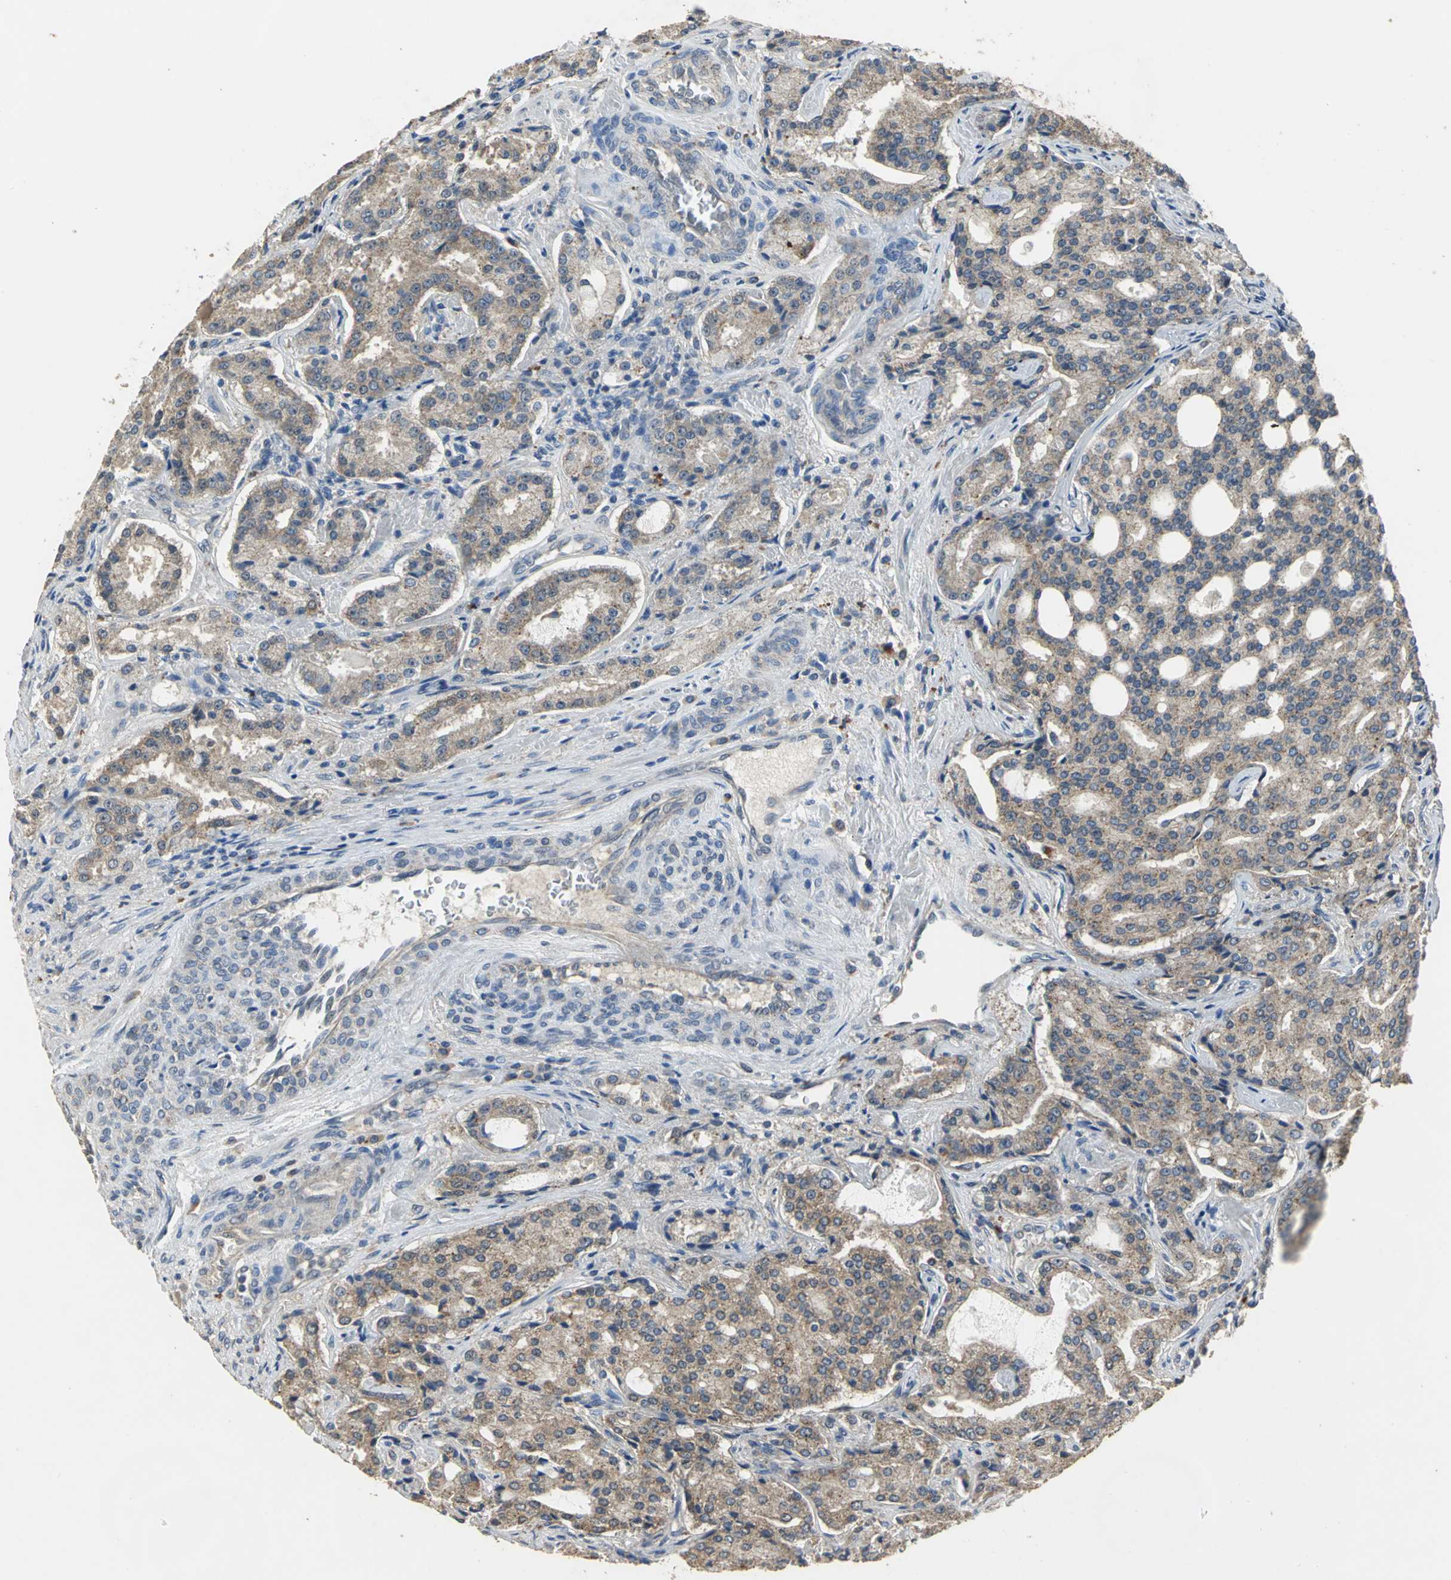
{"staining": {"intensity": "moderate", "quantity": ">75%", "location": "cytoplasmic/membranous"}, "tissue": "prostate cancer", "cell_type": "Tumor cells", "image_type": "cancer", "snomed": [{"axis": "morphology", "description": "Adenocarcinoma, High grade"}, {"axis": "topography", "description": "Prostate"}], "caption": "IHC histopathology image of human prostate cancer stained for a protein (brown), which displays medium levels of moderate cytoplasmic/membranous positivity in approximately >75% of tumor cells.", "gene": "OCLN", "patient": {"sex": "male", "age": 72}}